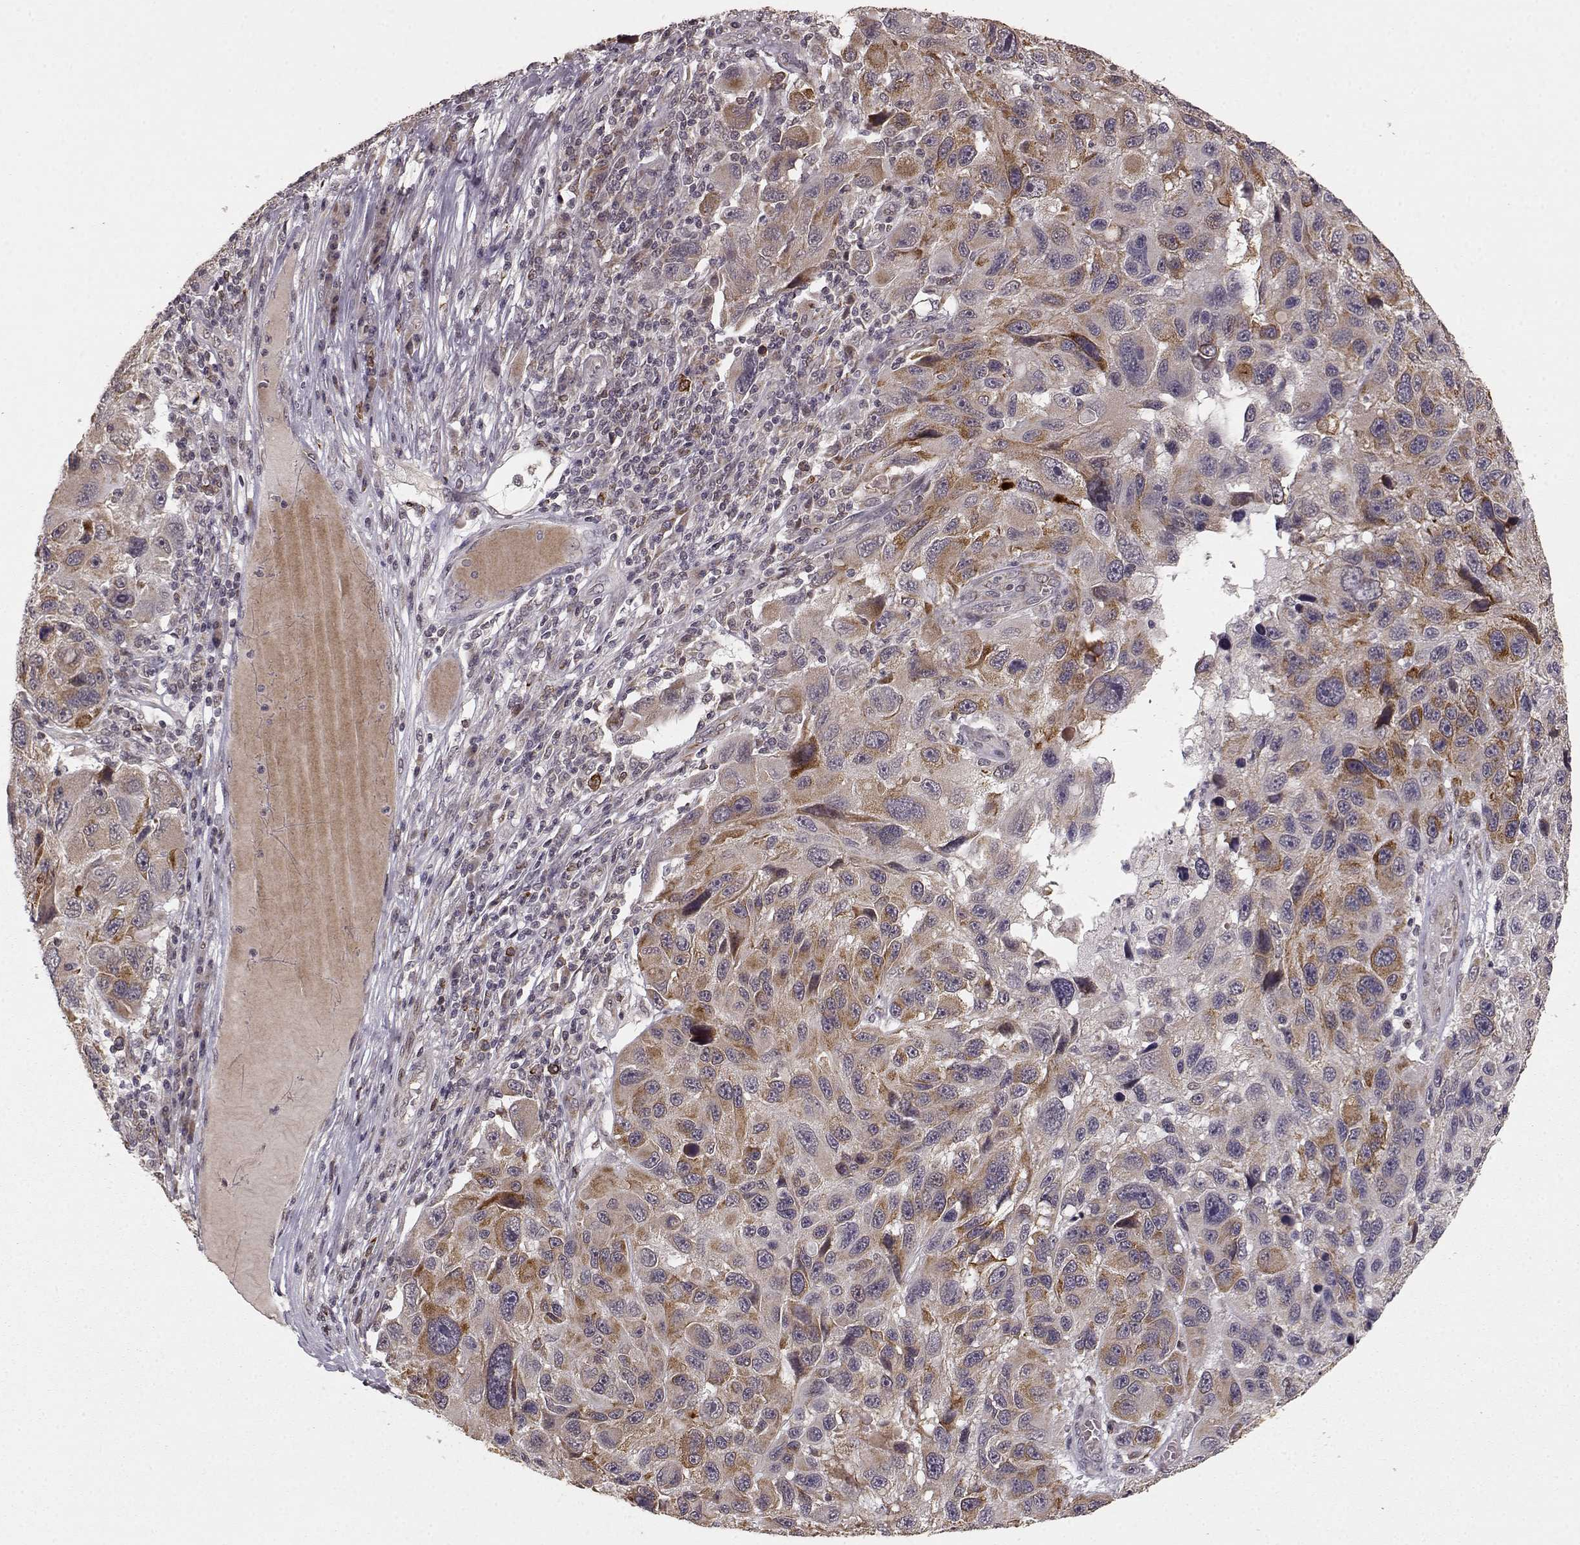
{"staining": {"intensity": "moderate", "quantity": ">75%", "location": "cytoplasmic/membranous"}, "tissue": "melanoma", "cell_type": "Tumor cells", "image_type": "cancer", "snomed": [{"axis": "morphology", "description": "Malignant melanoma, NOS"}, {"axis": "topography", "description": "Skin"}], "caption": "Moderate cytoplasmic/membranous expression is present in approximately >75% of tumor cells in melanoma. The staining is performed using DAB brown chromogen to label protein expression. The nuclei are counter-stained blue using hematoxylin.", "gene": "ELOVL5", "patient": {"sex": "male", "age": 53}}